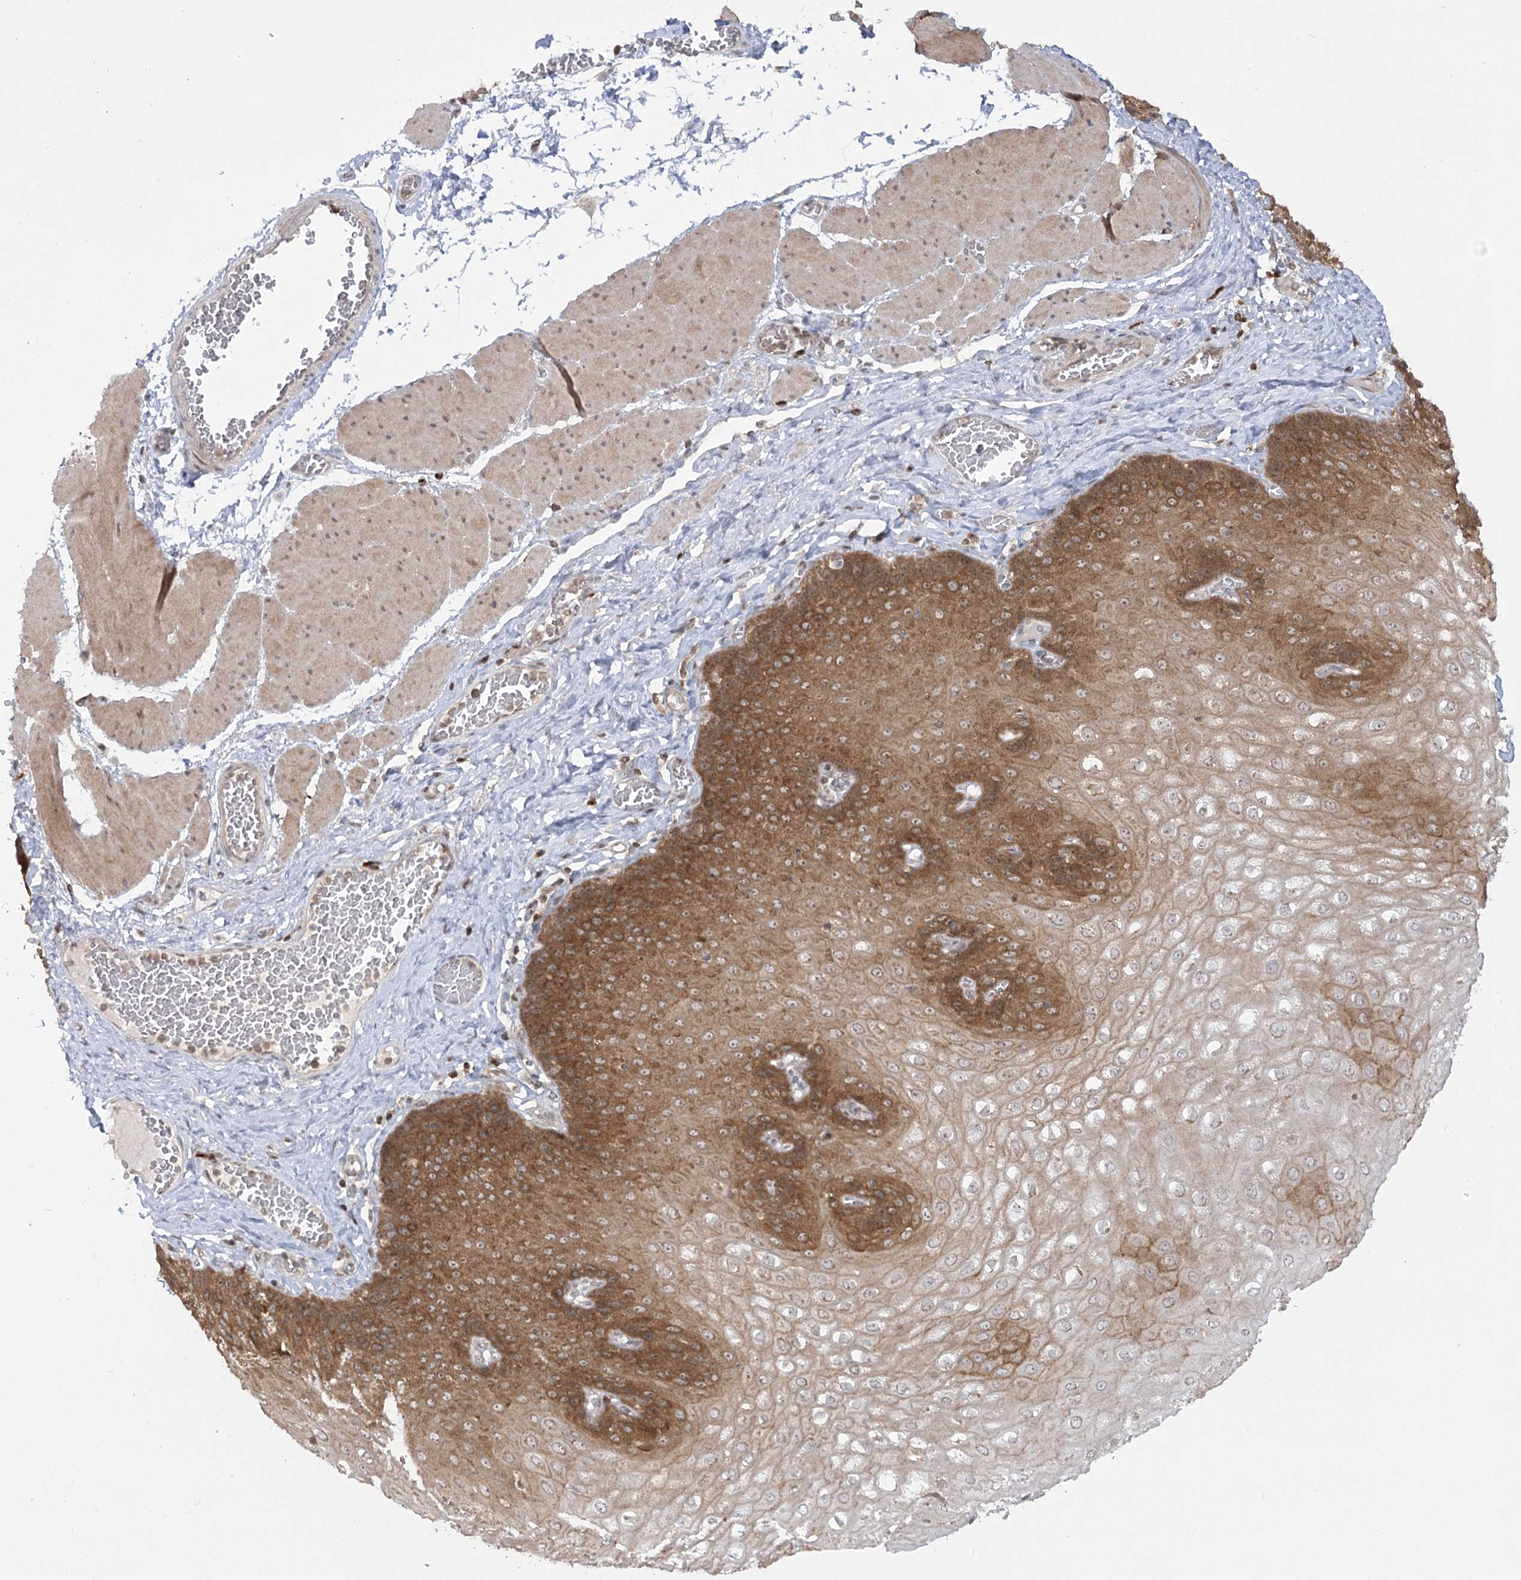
{"staining": {"intensity": "moderate", "quantity": ">75%", "location": "cytoplasmic/membranous"}, "tissue": "esophagus", "cell_type": "Squamous epithelial cells", "image_type": "normal", "snomed": [{"axis": "morphology", "description": "Normal tissue, NOS"}, {"axis": "topography", "description": "Esophagus"}], "caption": "Immunohistochemical staining of benign human esophagus reveals medium levels of moderate cytoplasmic/membranous staining in approximately >75% of squamous epithelial cells. Ihc stains the protein of interest in brown and the nuclei are stained blue.", "gene": "SYTL1", "patient": {"sex": "male", "age": 60}}